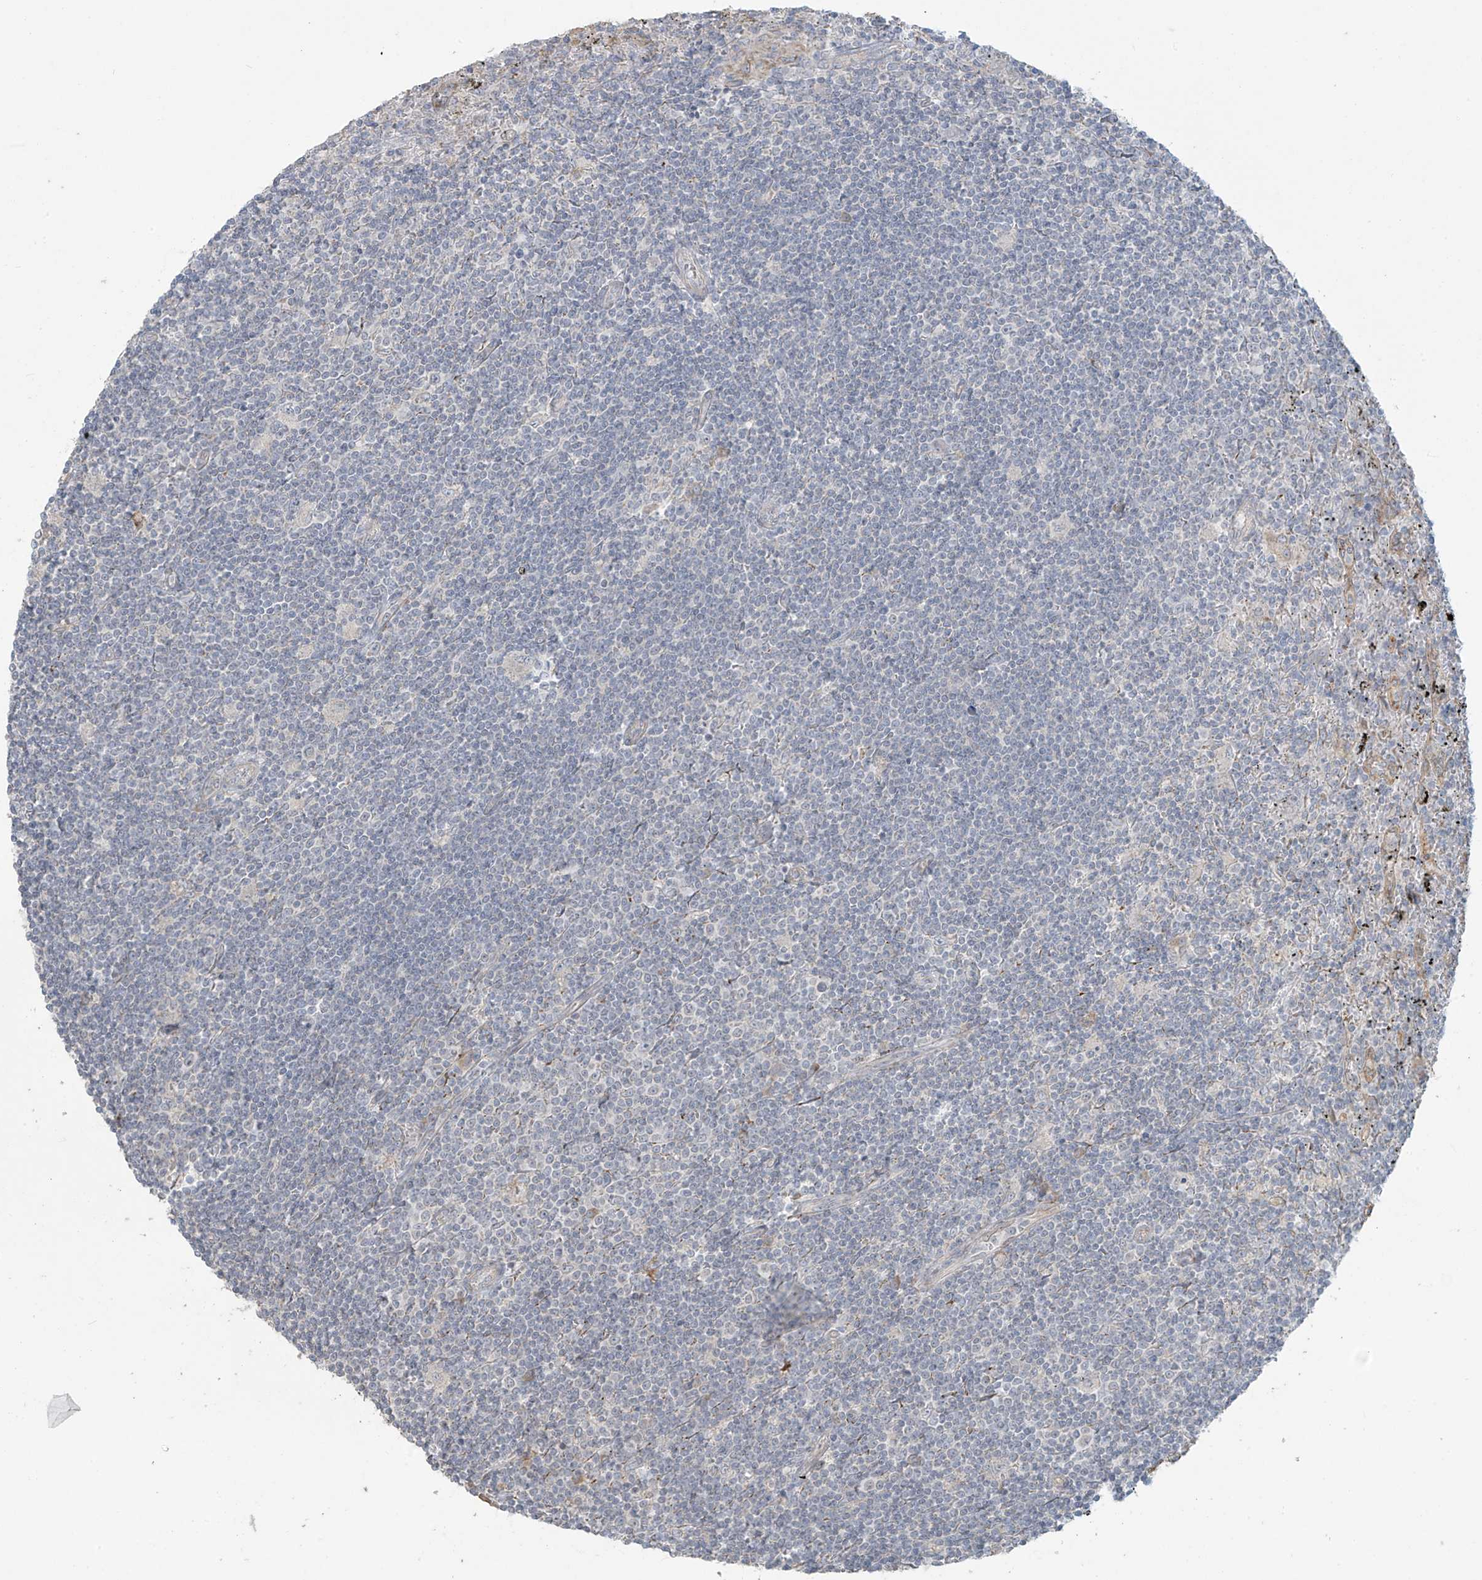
{"staining": {"intensity": "negative", "quantity": "none", "location": "none"}, "tissue": "lymphoma", "cell_type": "Tumor cells", "image_type": "cancer", "snomed": [{"axis": "morphology", "description": "Malignant lymphoma, non-Hodgkin's type, Low grade"}, {"axis": "topography", "description": "Spleen"}], "caption": "Tumor cells show no significant protein staining in malignant lymphoma, non-Hodgkin's type (low-grade). The staining was performed using DAB (3,3'-diaminobenzidine) to visualize the protein expression in brown, while the nuclei were stained in blue with hematoxylin (Magnification: 20x).", "gene": "MAGIX", "patient": {"sex": "male", "age": 76}}